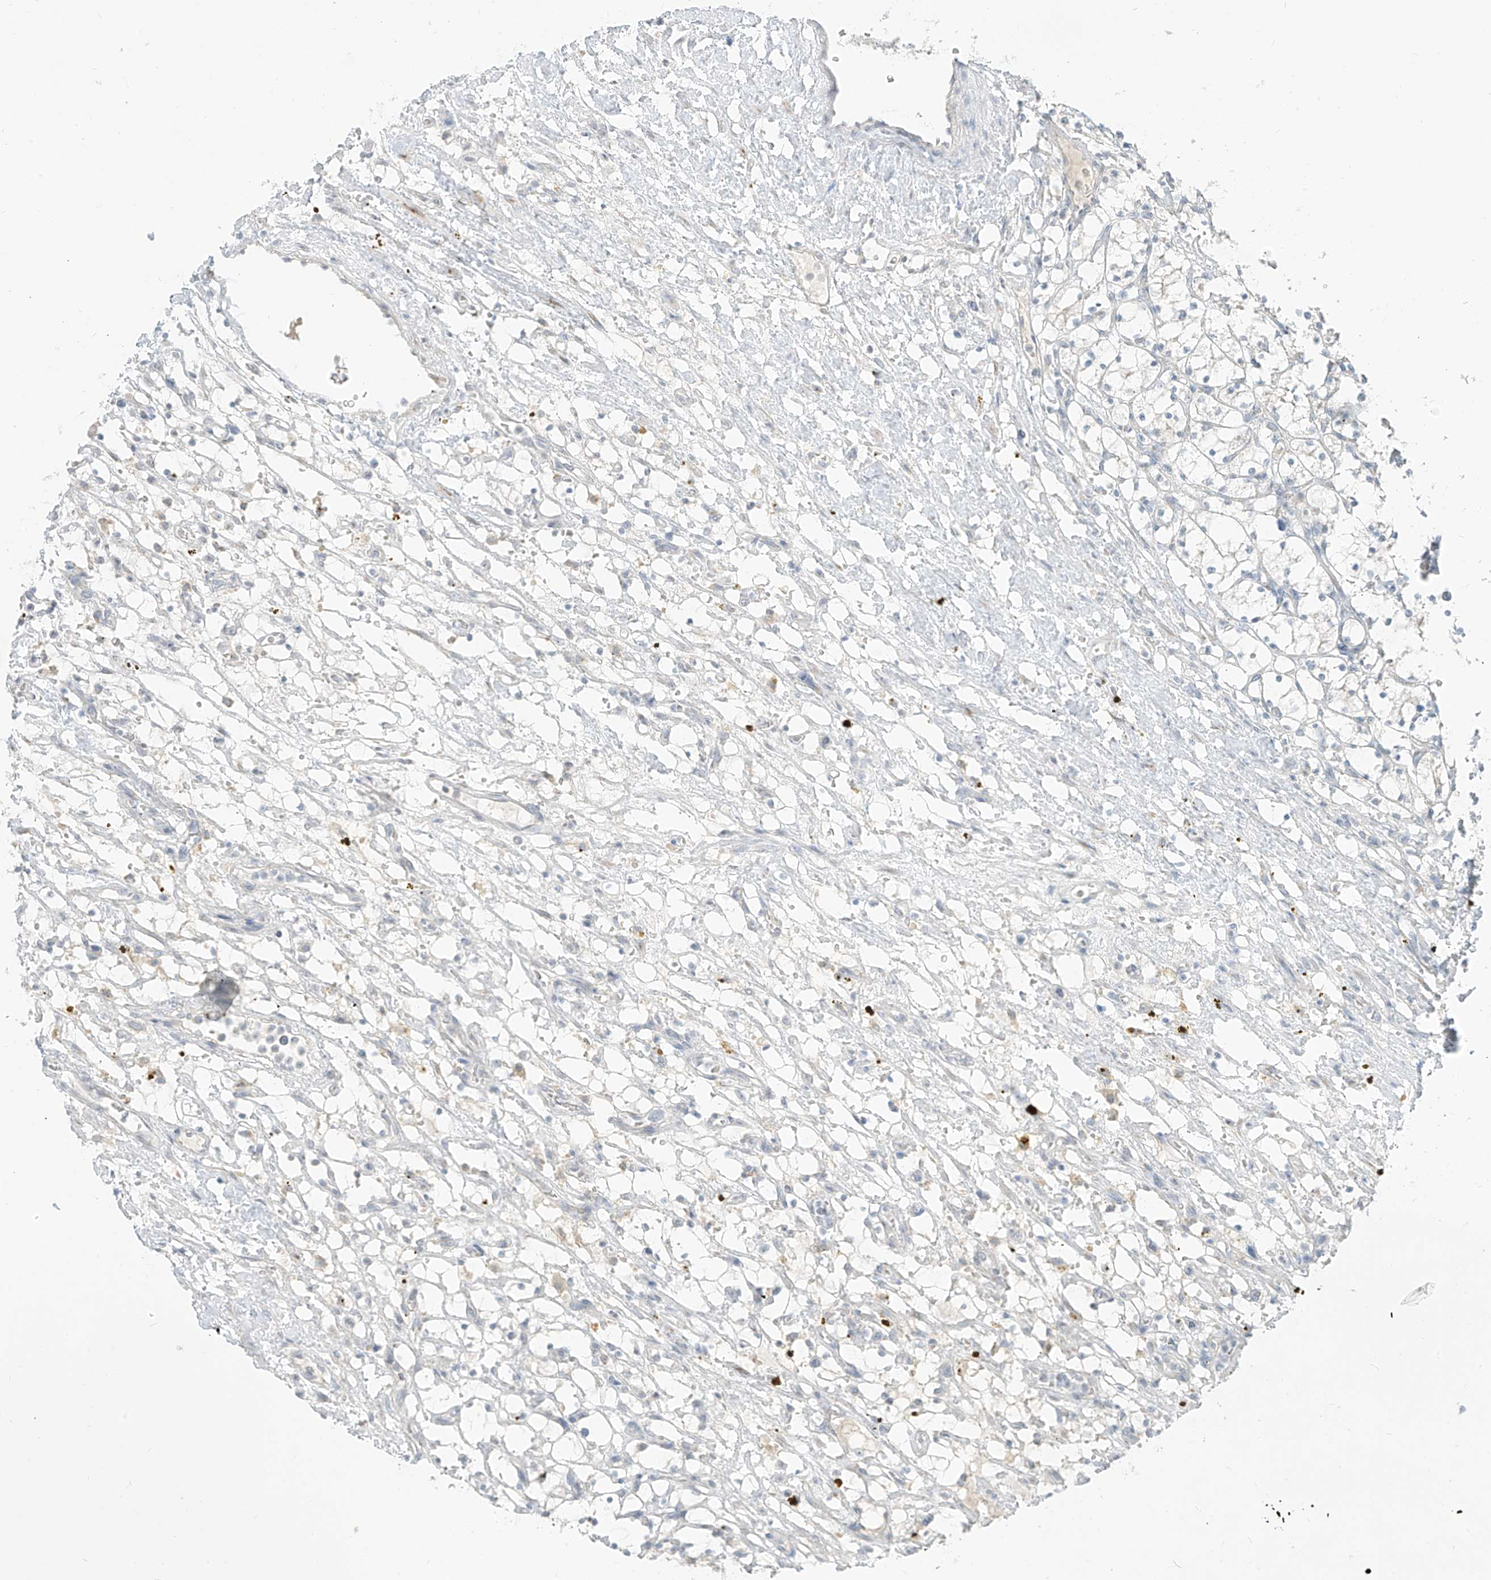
{"staining": {"intensity": "negative", "quantity": "none", "location": "none"}, "tissue": "renal cancer", "cell_type": "Tumor cells", "image_type": "cancer", "snomed": [{"axis": "morphology", "description": "Adenocarcinoma, NOS"}, {"axis": "topography", "description": "Kidney"}], "caption": "A high-resolution photomicrograph shows immunohistochemistry staining of adenocarcinoma (renal), which displays no significant positivity in tumor cells. The staining was performed using DAB (3,3'-diaminobenzidine) to visualize the protein expression in brown, while the nuclei were stained in blue with hematoxylin (Magnification: 20x).", "gene": "C2orf42", "patient": {"sex": "female", "age": 69}}